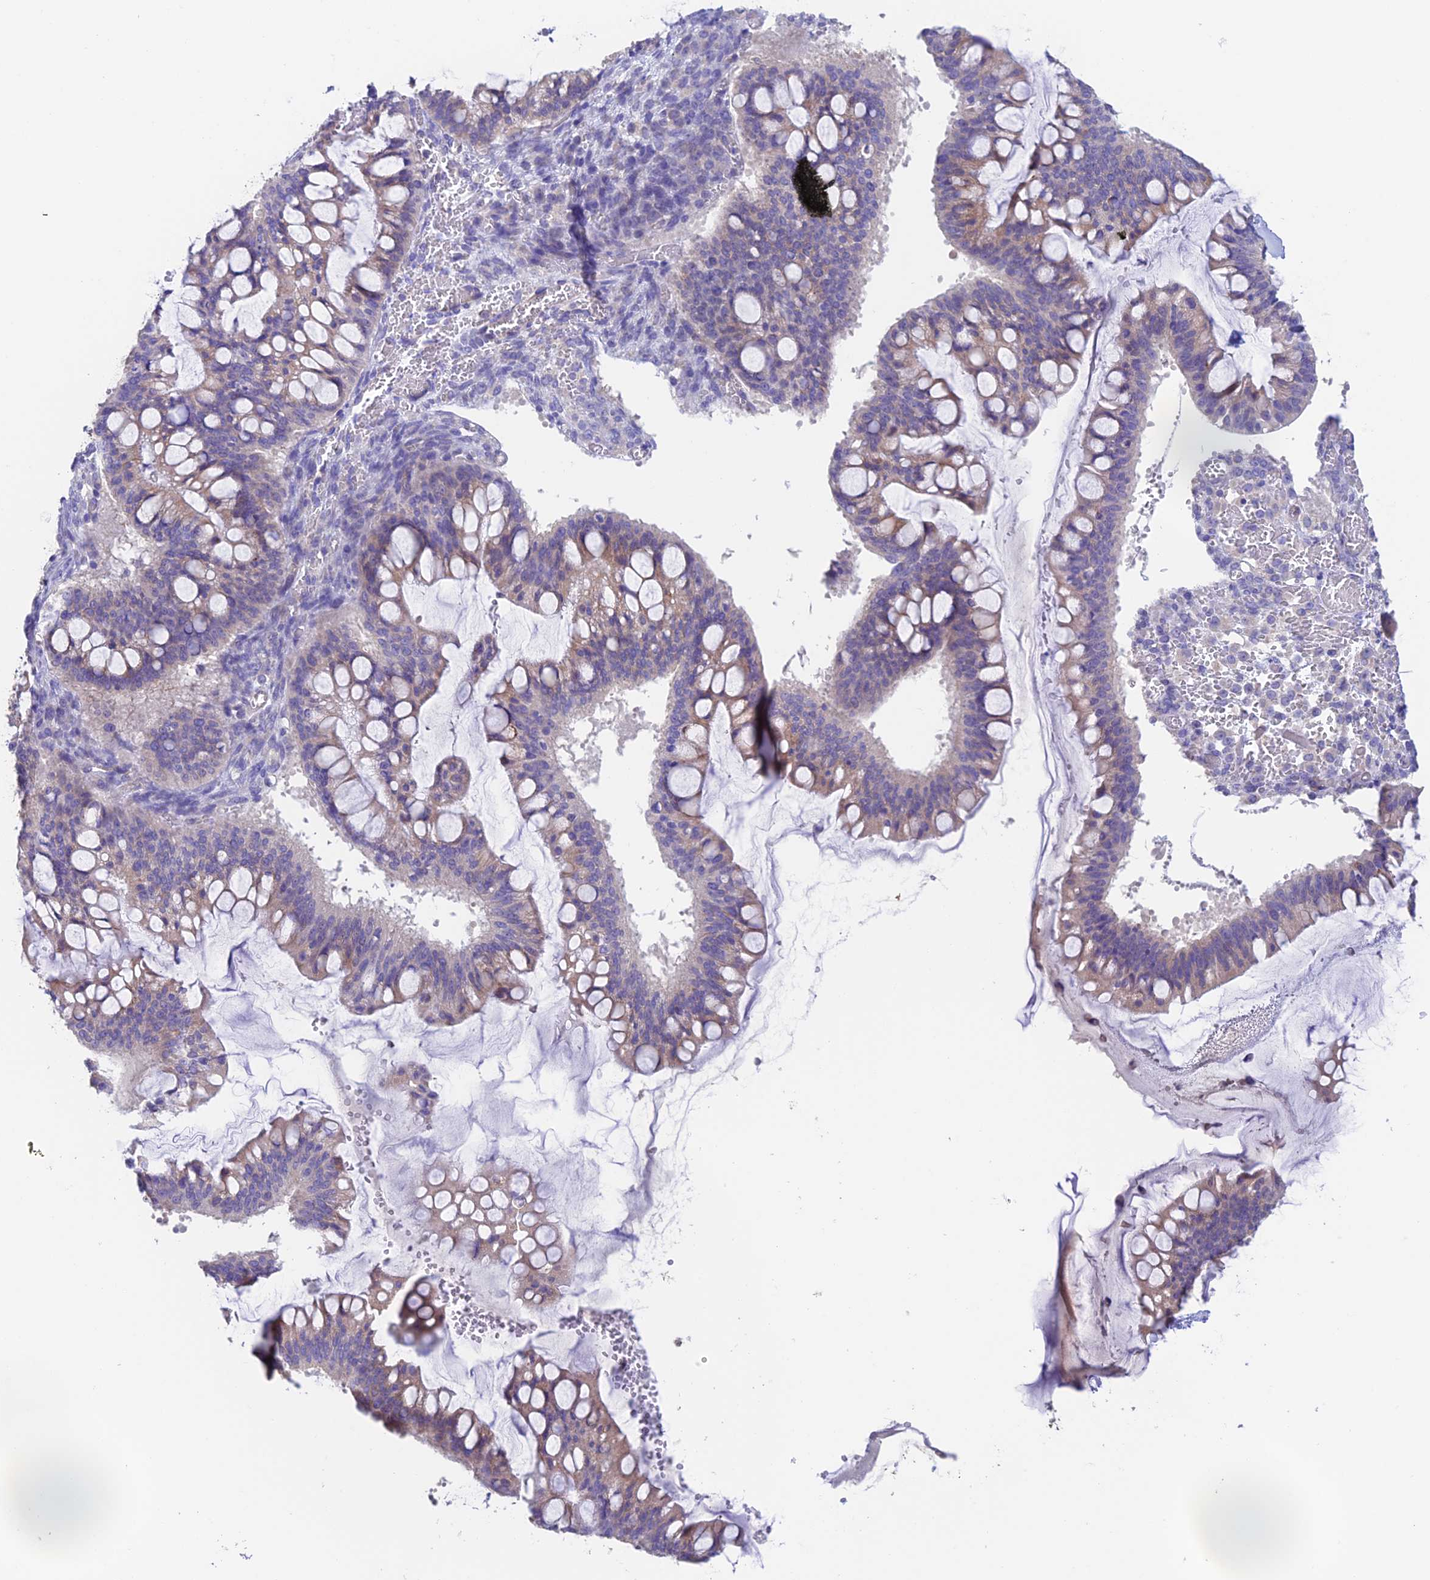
{"staining": {"intensity": "weak", "quantity": "25%-75%", "location": "cytoplasmic/membranous"}, "tissue": "ovarian cancer", "cell_type": "Tumor cells", "image_type": "cancer", "snomed": [{"axis": "morphology", "description": "Cystadenocarcinoma, mucinous, NOS"}, {"axis": "topography", "description": "Ovary"}], "caption": "Immunohistochemical staining of human ovarian cancer (mucinous cystadenocarcinoma) demonstrates low levels of weak cytoplasmic/membranous expression in about 25%-75% of tumor cells.", "gene": "EMC3", "patient": {"sex": "female", "age": 73}}